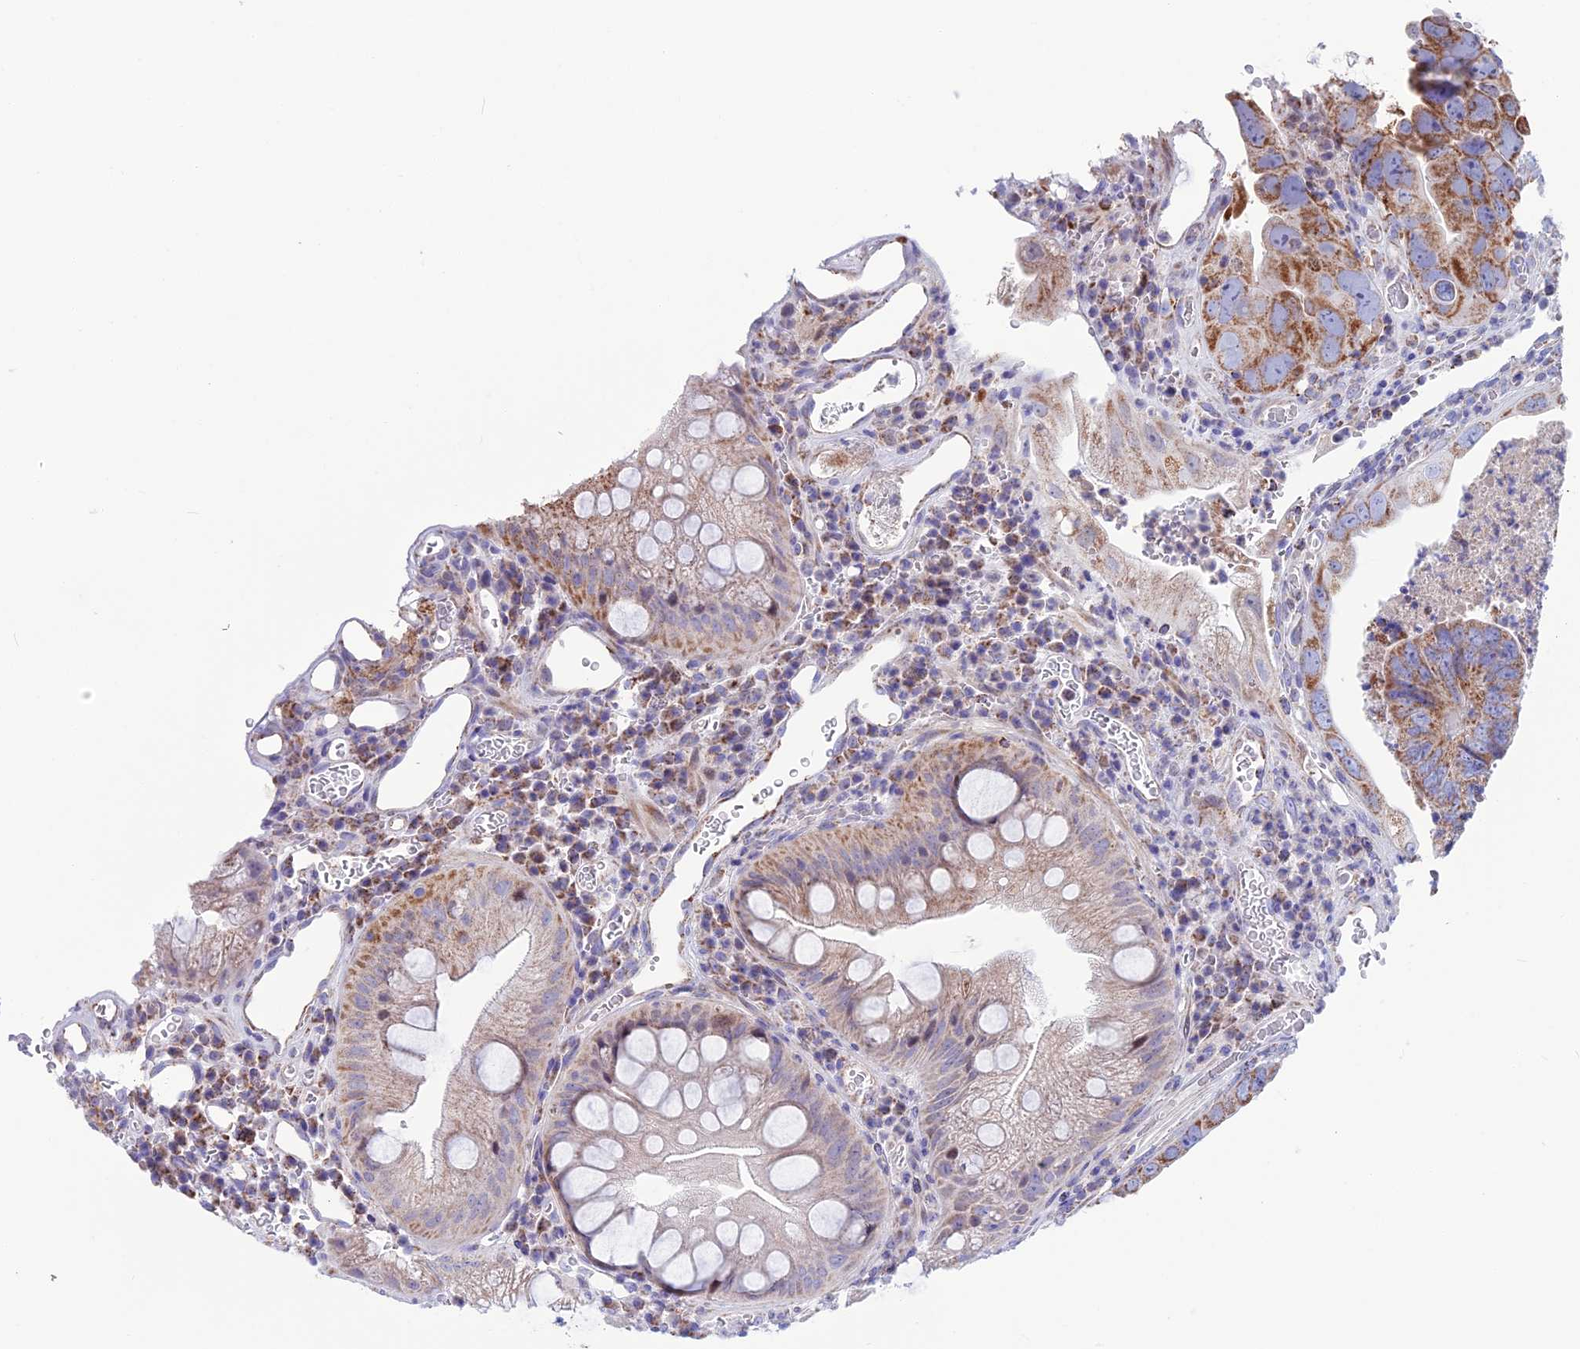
{"staining": {"intensity": "moderate", "quantity": ">75%", "location": "cytoplasmic/membranous"}, "tissue": "colorectal cancer", "cell_type": "Tumor cells", "image_type": "cancer", "snomed": [{"axis": "morphology", "description": "Adenocarcinoma, NOS"}, {"axis": "topography", "description": "Rectum"}], "caption": "This photomicrograph exhibits adenocarcinoma (colorectal) stained with immunohistochemistry to label a protein in brown. The cytoplasmic/membranous of tumor cells show moderate positivity for the protein. Nuclei are counter-stained blue.", "gene": "CS", "patient": {"sex": "male", "age": 63}}